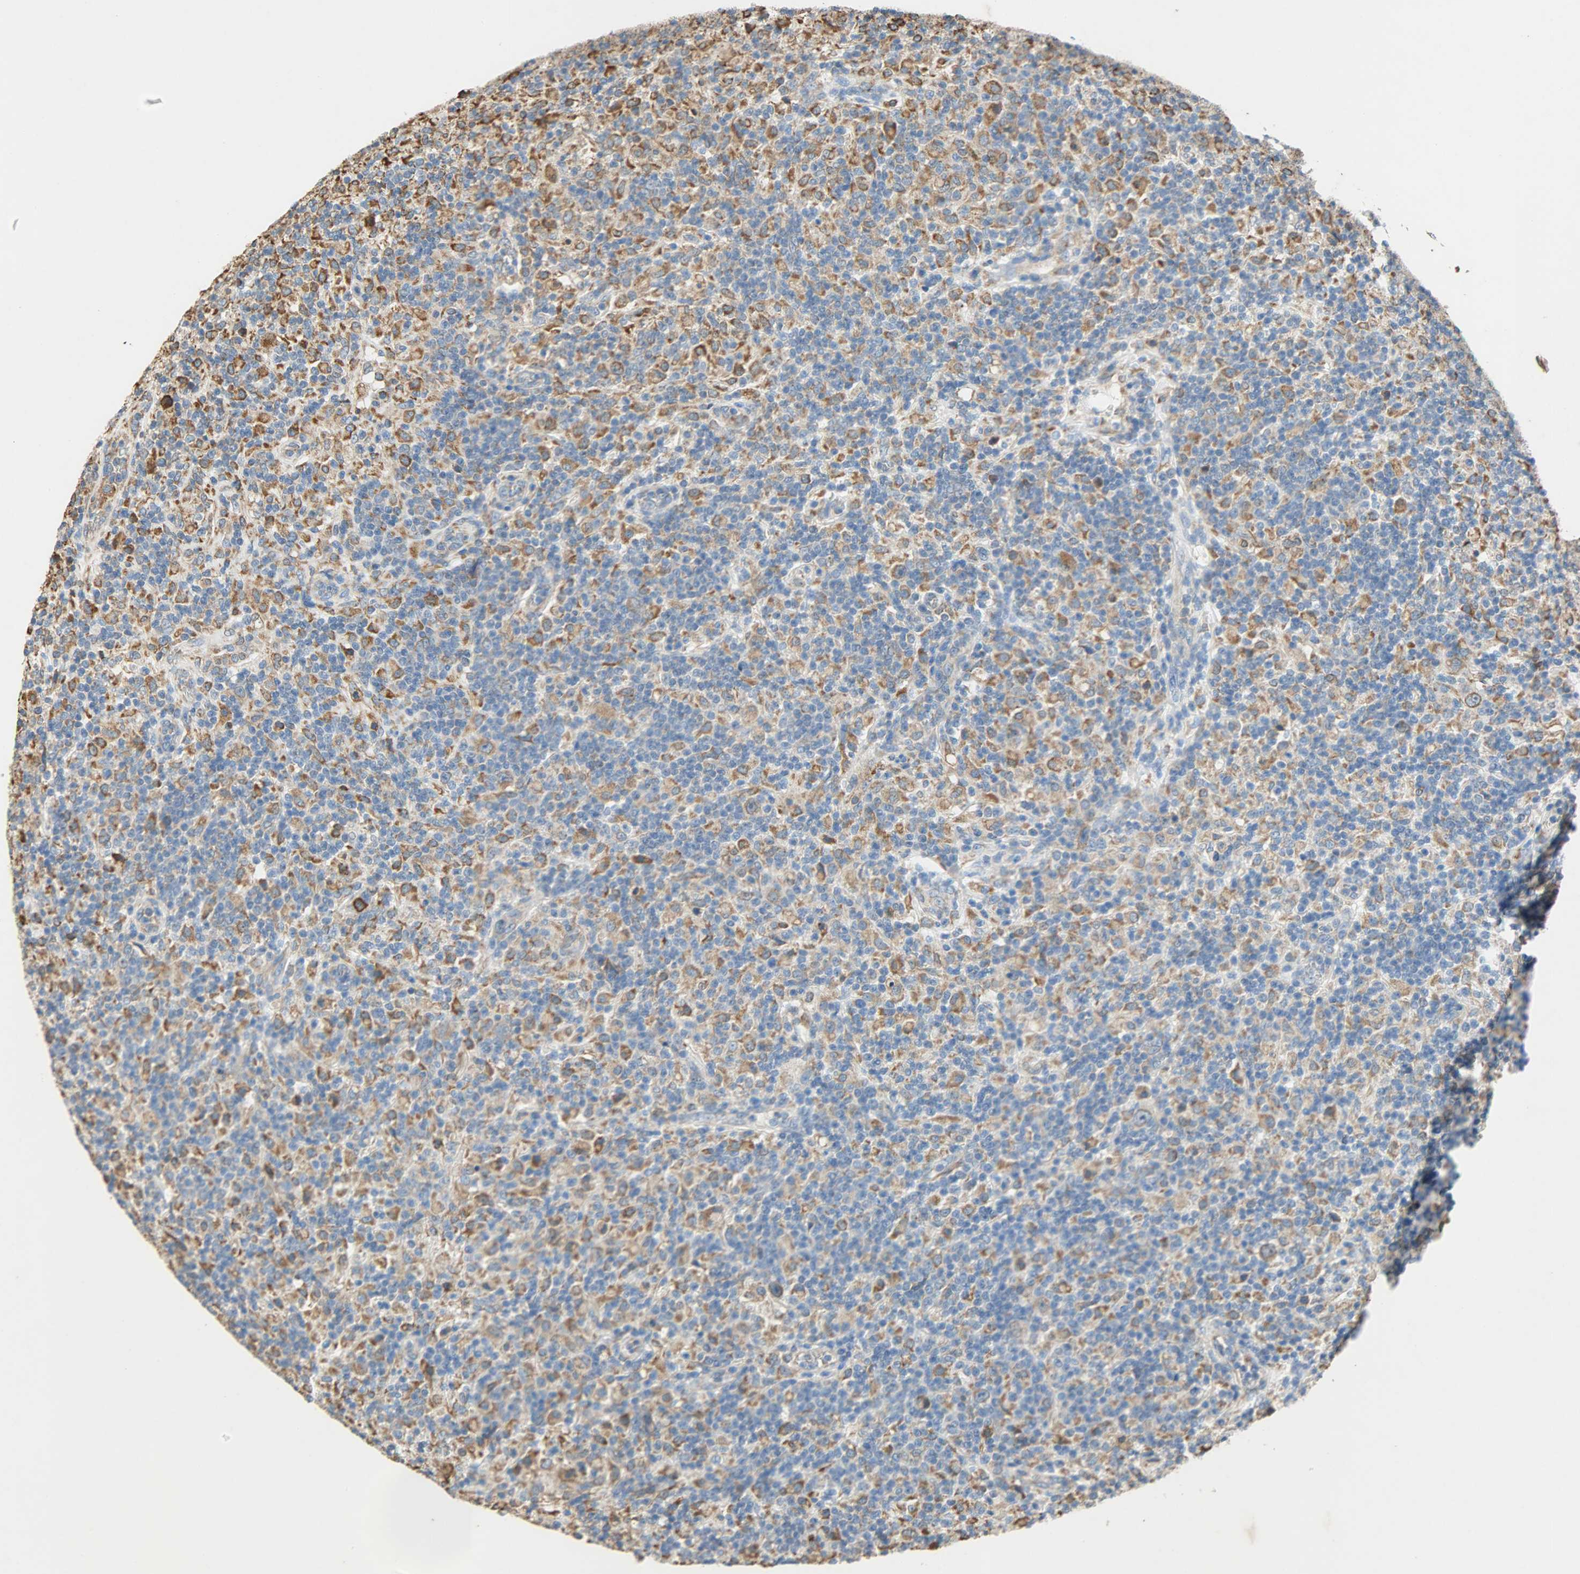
{"staining": {"intensity": "moderate", "quantity": "25%-75%", "location": "cytoplasmic/membranous"}, "tissue": "lymphoma", "cell_type": "Tumor cells", "image_type": "cancer", "snomed": [{"axis": "morphology", "description": "Hodgkin's disease, NOS"}, {"axis": "topography", "description": "Lymph node"}], "caption": "Immunohistochemistry (IHC) of lymphoma demonstrates medium levels of moderate cytoplasmic/membranous expression in approximately 25%-75% of tumor cells.", "gene": "HSPA5", "patient": {"sex": "male", "age": 70}}